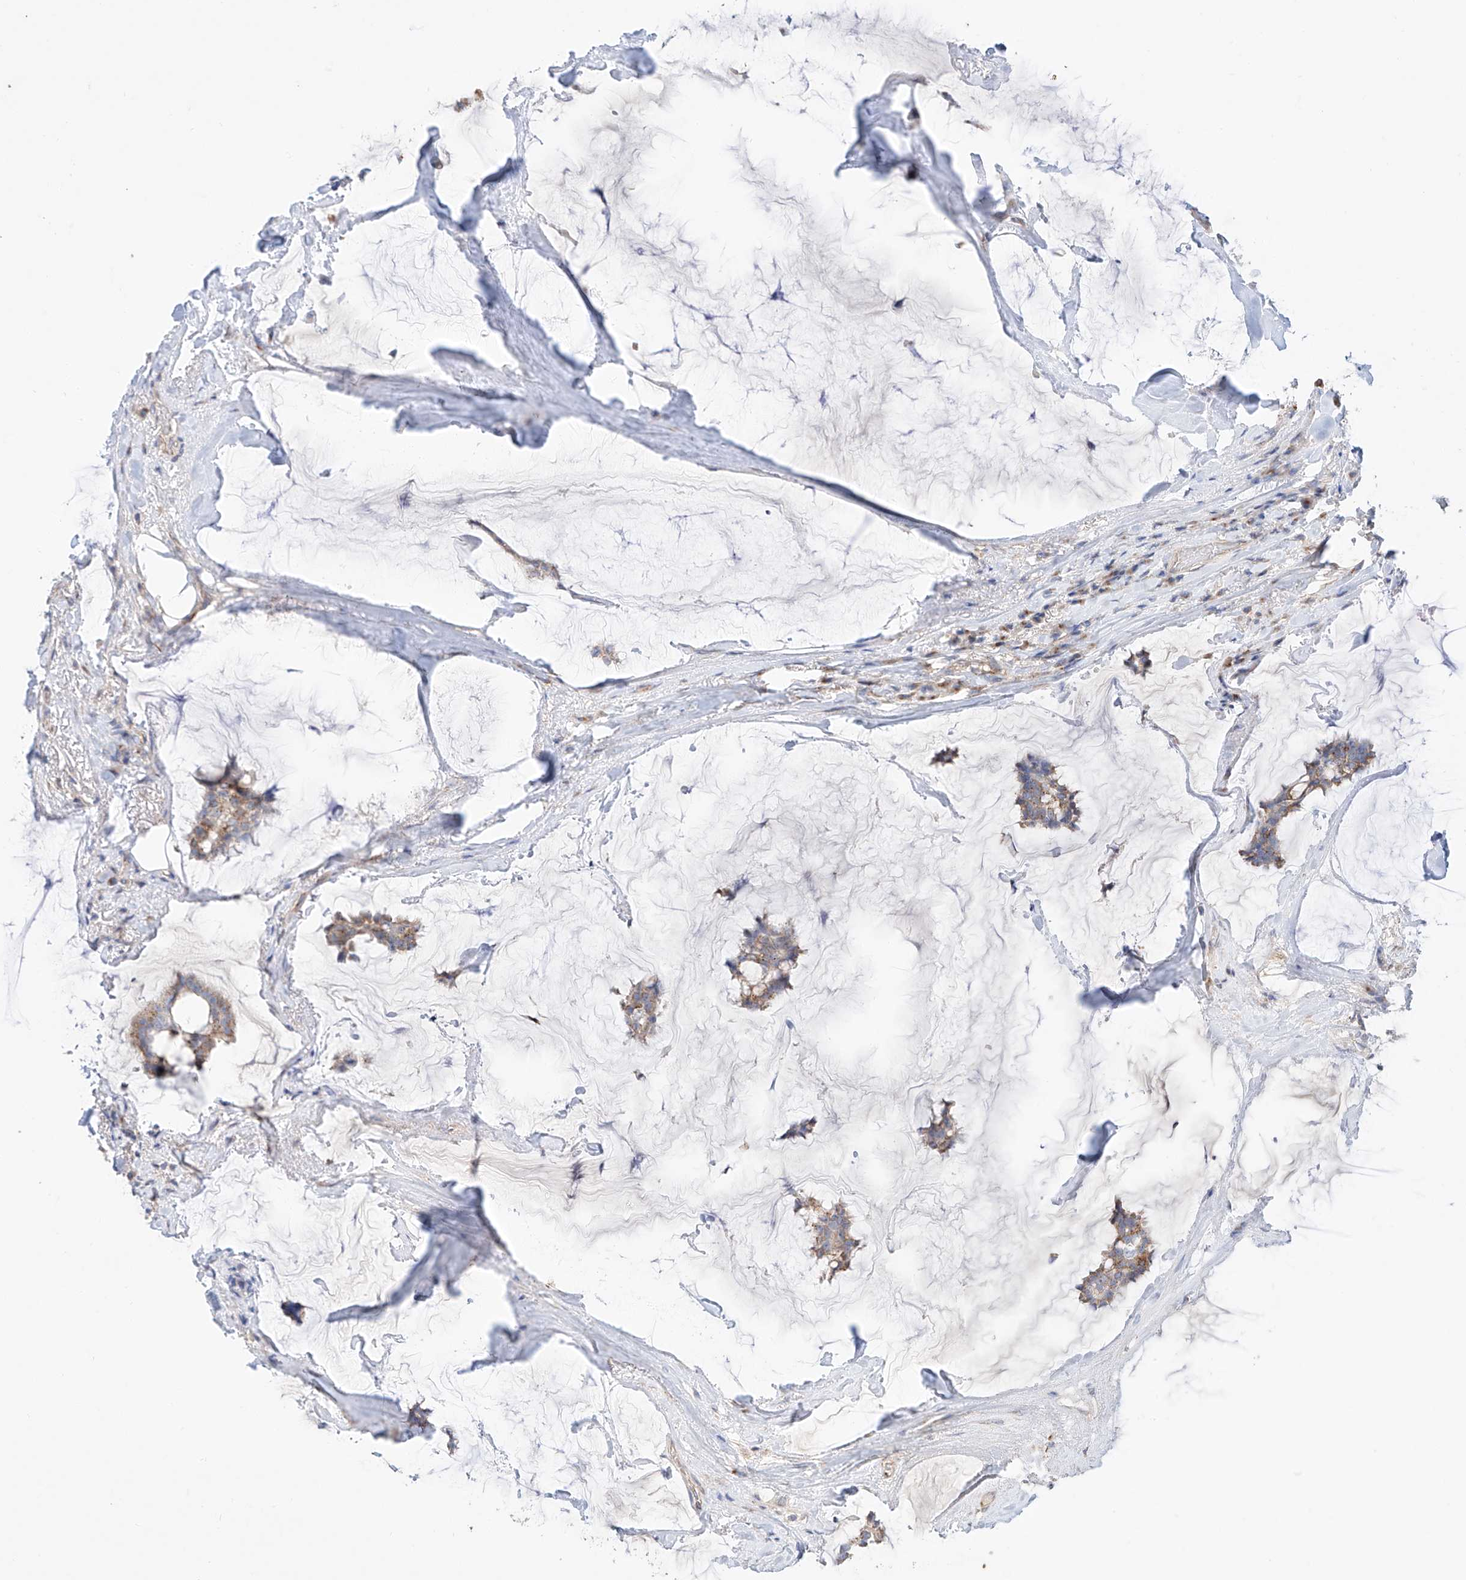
{"staining": {"intensity": "weak", "quantity": "25%-75%", "location": "cytoplasmic/membranous"}, "tissue": "breast cancer", "cell_type": "Tumor cells", "image_type": "cancer", "snomed": [{"axis": "morphology", "description": "Duct carcinoma"}, {"axis": "topography", "description": "Breast"}], "caption": "IHC histopathology image of neoplastic tissue: human breast cancer (infiltrating ductal carcinoma) stained using IHC reveals low levels of weak protein expression localized specifically in the cytoplasmic/membranous of tumor cells, appearing as a cytoplasmic/membranous brown color.", "gene": "MOSPD1", "patient": {"sex": "female", "age": 93}}